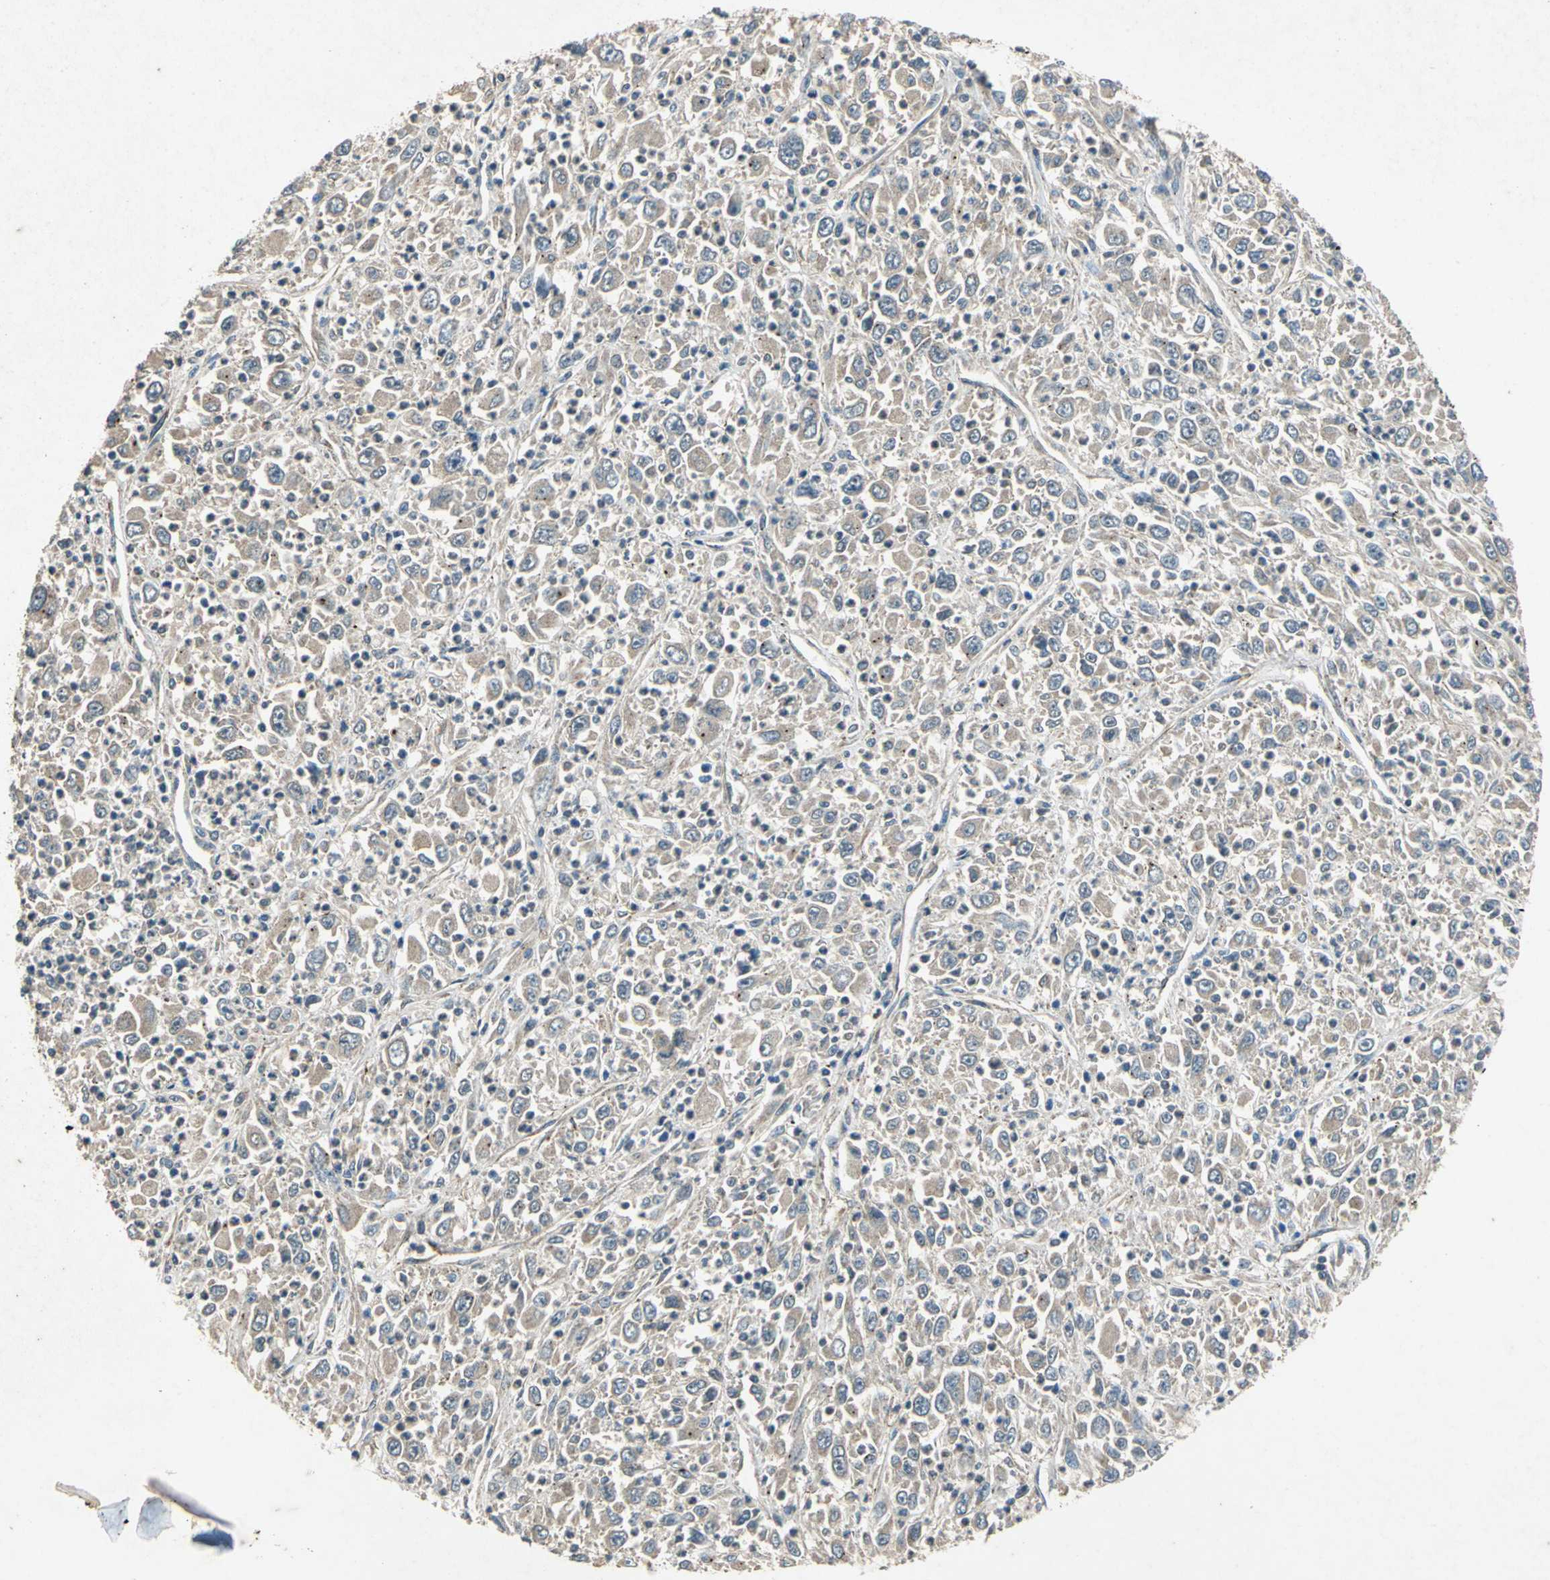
{"staining": {"intensity": "weak", "quantity": "25%-75%", "location": "cytoplasmic/membranous"}, "tissue": "melanoma", "cell_type": "Tumor cells", "image_type": "cancer", "snomed": [{"axis": "morphology", "description": "Malignant melanoma, Metastatic site"}, {"axis": "topography", "description": "Skin"}], "caption": "A brown stain shows weak cytoplasmic/membranous expression of a protein in melanoma tumor cells. The protein is shown in brown color, while the nuclei are stained blue.", "gene": "EMCN", "patient": {"sex": "female", "age": 56}}